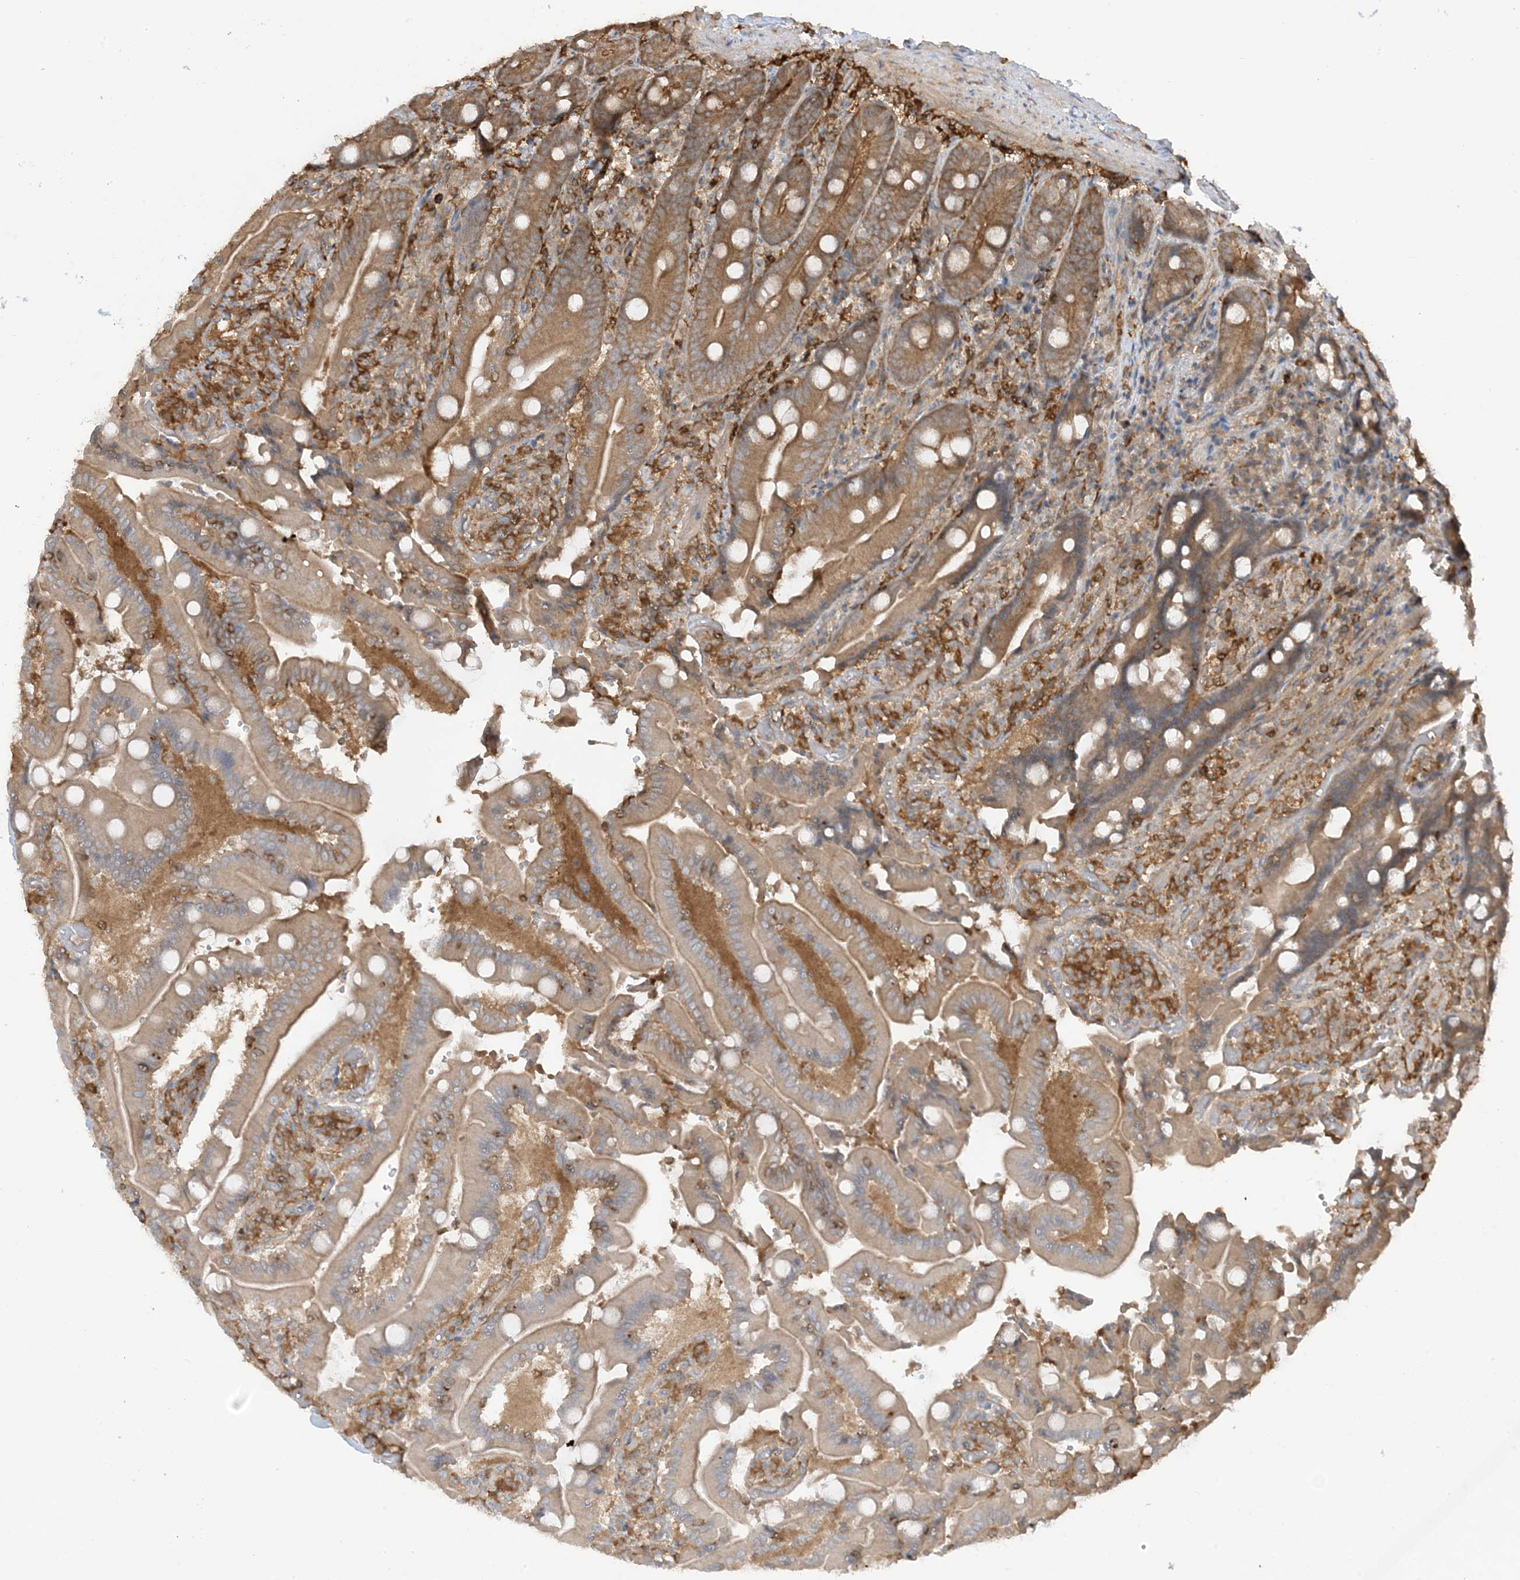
{"staining": {"intensity": "moderate", "quantity": "25%-75%", "location": "cytoplasmic/membranous"}, "tissue": "duodenum", "cell_type": "Glandular cells", "image_type": "normal", "snomed": [{"axis": "morphology", "description": "Normal tissue, NOS"}, {"axis": "topography", "description": "Duodenum"}], "caption": "Immunohistochemistry (IHC) (DAB) staining of benign duodenum demonstrates moderate cytoplasmic/membranous protein expression in about 25%-75% of glandular cells. (brown staining indicates protein expression, while blue staining denotes nuclei).", "gene": "CAPZB", "patient": {"sex": "female", "age": 62}}